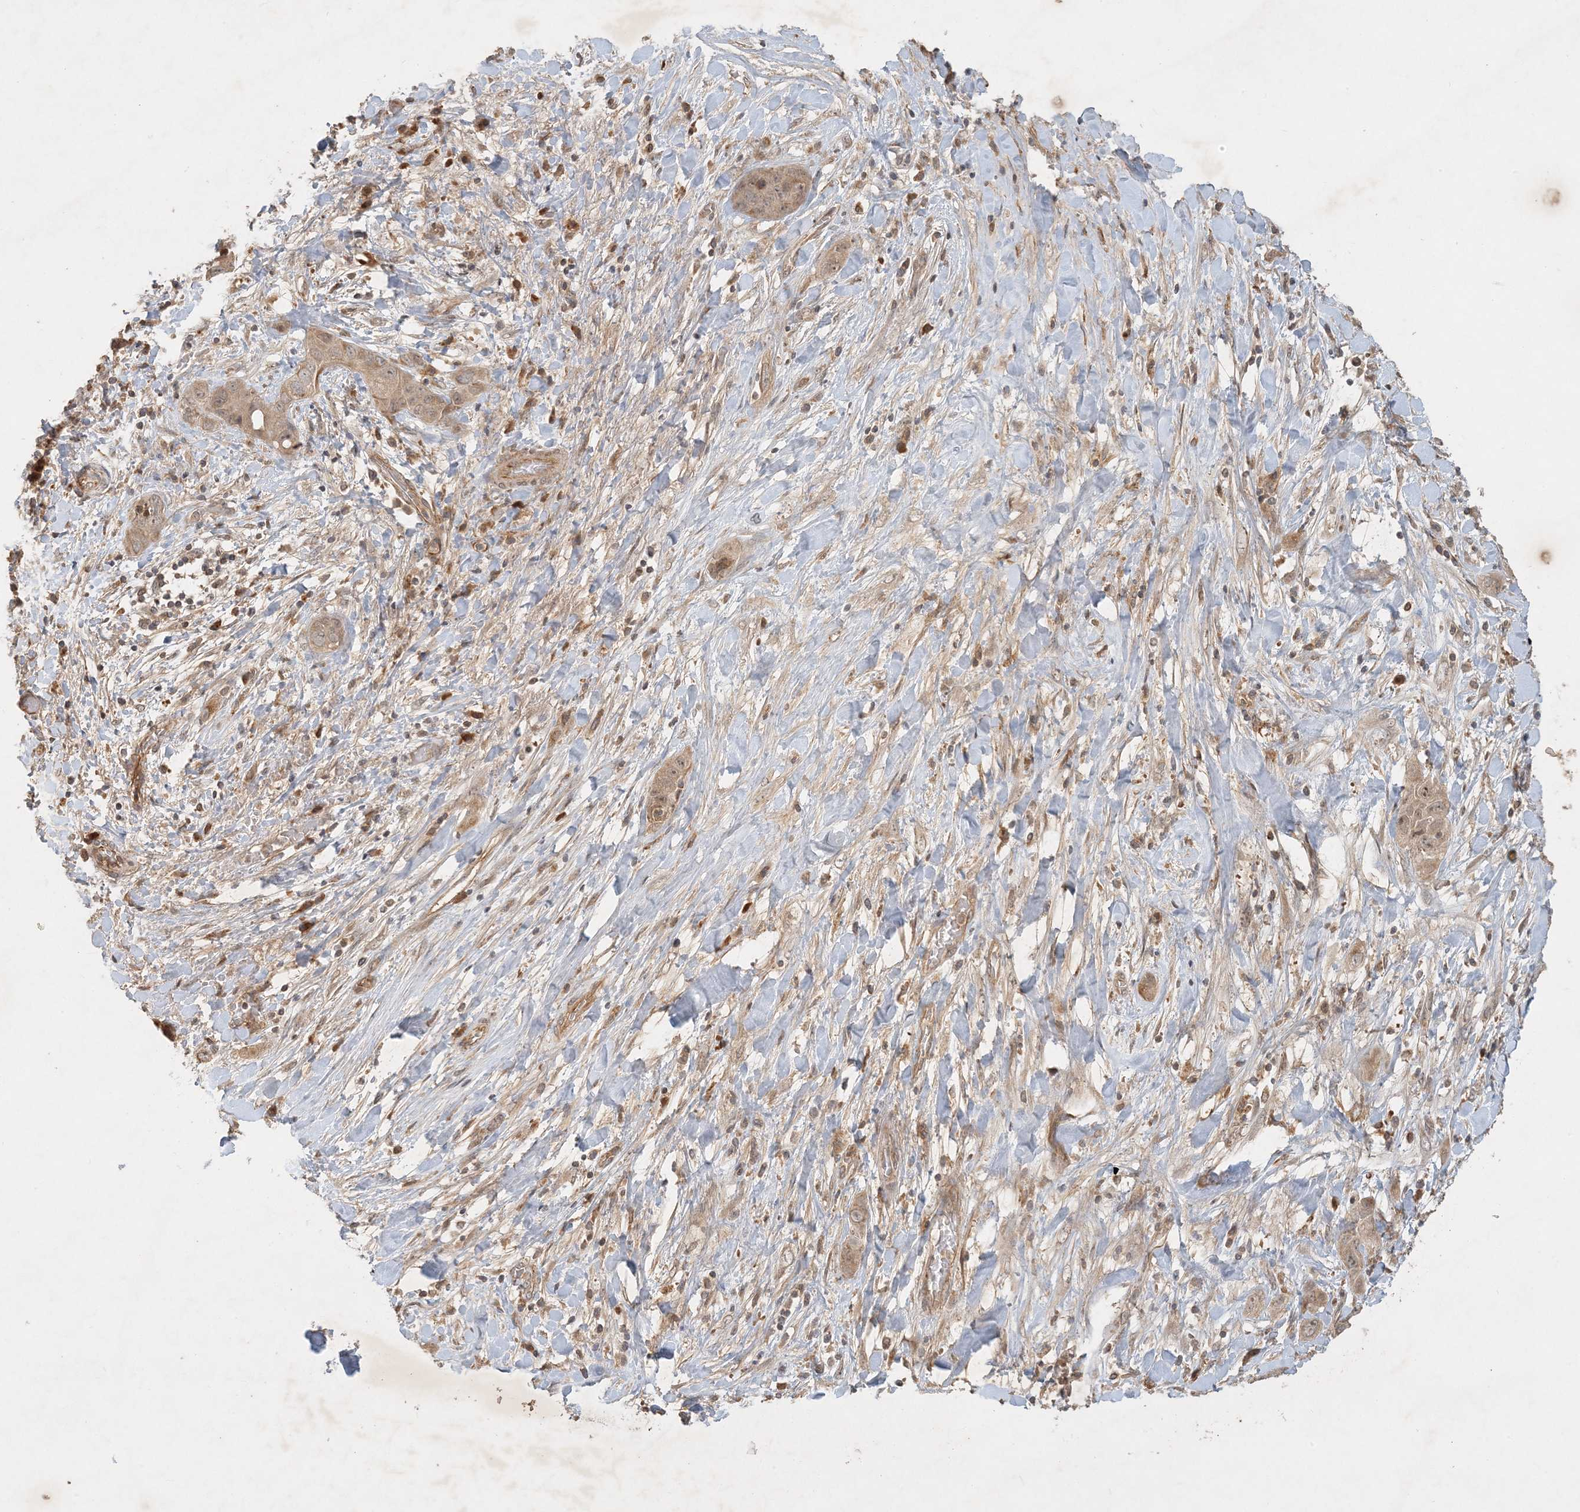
{"staining": {"intensity": "moderate", "quantity": ">75%", "location": "cytoplasmic/membranous,nuclear"}, "tissue": "liver cancer", "cell_type": "Tumor cells", "image_type": "cancer", "snomed": [{"axis": "morphology", "description": "Cholangiocarcinoma"}, {"axis": "topography", "description": "Liver"}], "caption": "This is a photomicrograph of IHC staining of liver cancer (cholangiocarcinoma), which shows moderate staining in the cytoplasmic/membranous and nuclear of tumor cells.", "gene": "ZCCHC4", "patient": {"sex": "female", "age": 52}}